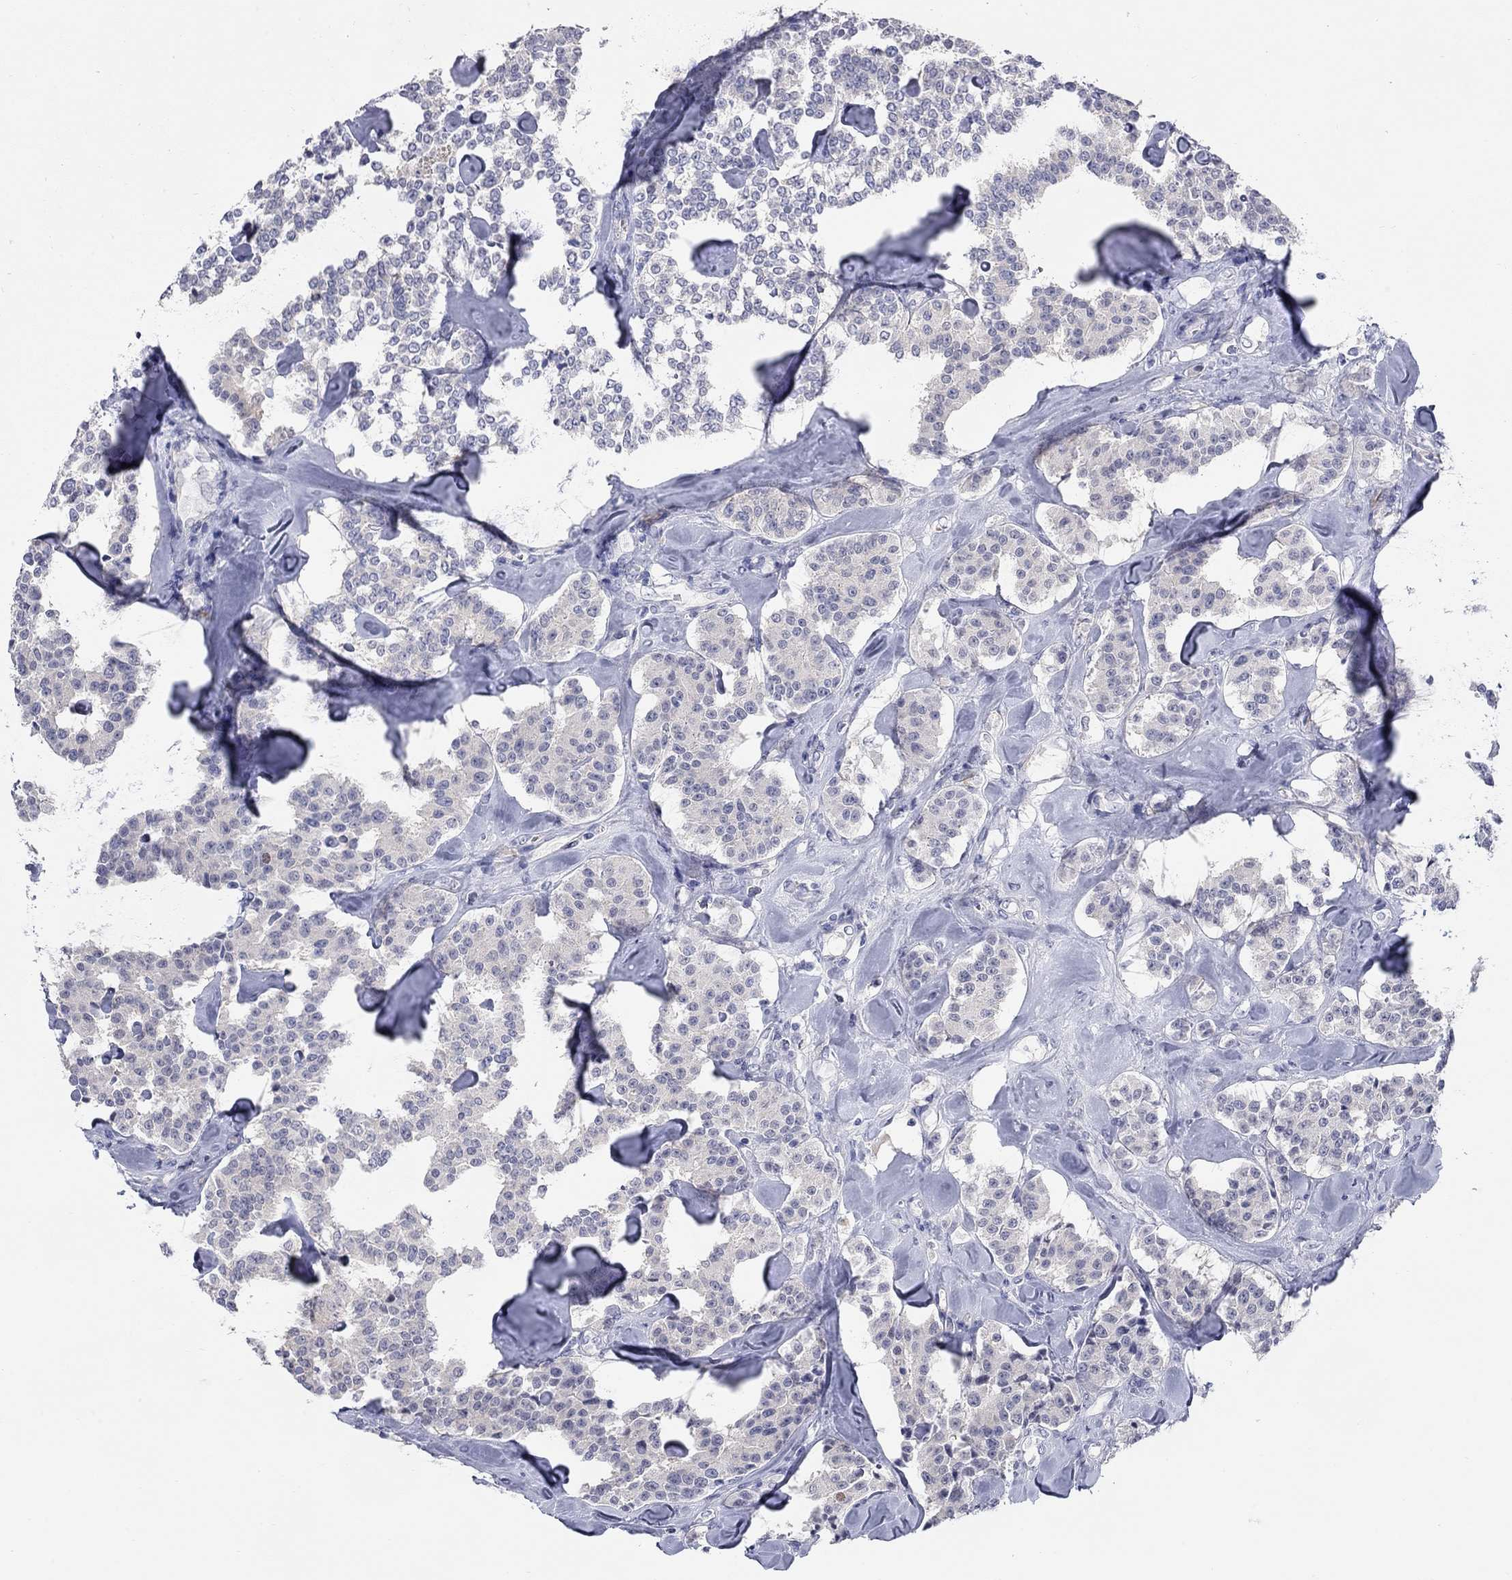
{"staining": {"intensity": "negative", "quantity": "none", "location": "none"}, "tissue": "carcinoid", "cell_type": "Tumor cells", "image_type": "cancer", "snomed": [{"axis": "morphology", "description": "Carcinoid, malignant, NOS"}, {"axis": "topography", "description": "Pancreas"}], "caption": "Tumor cells show no significant protein positivity in carcinoid.", "gene": "WASF3", "patient": {"sex": "male", "age": 41}}